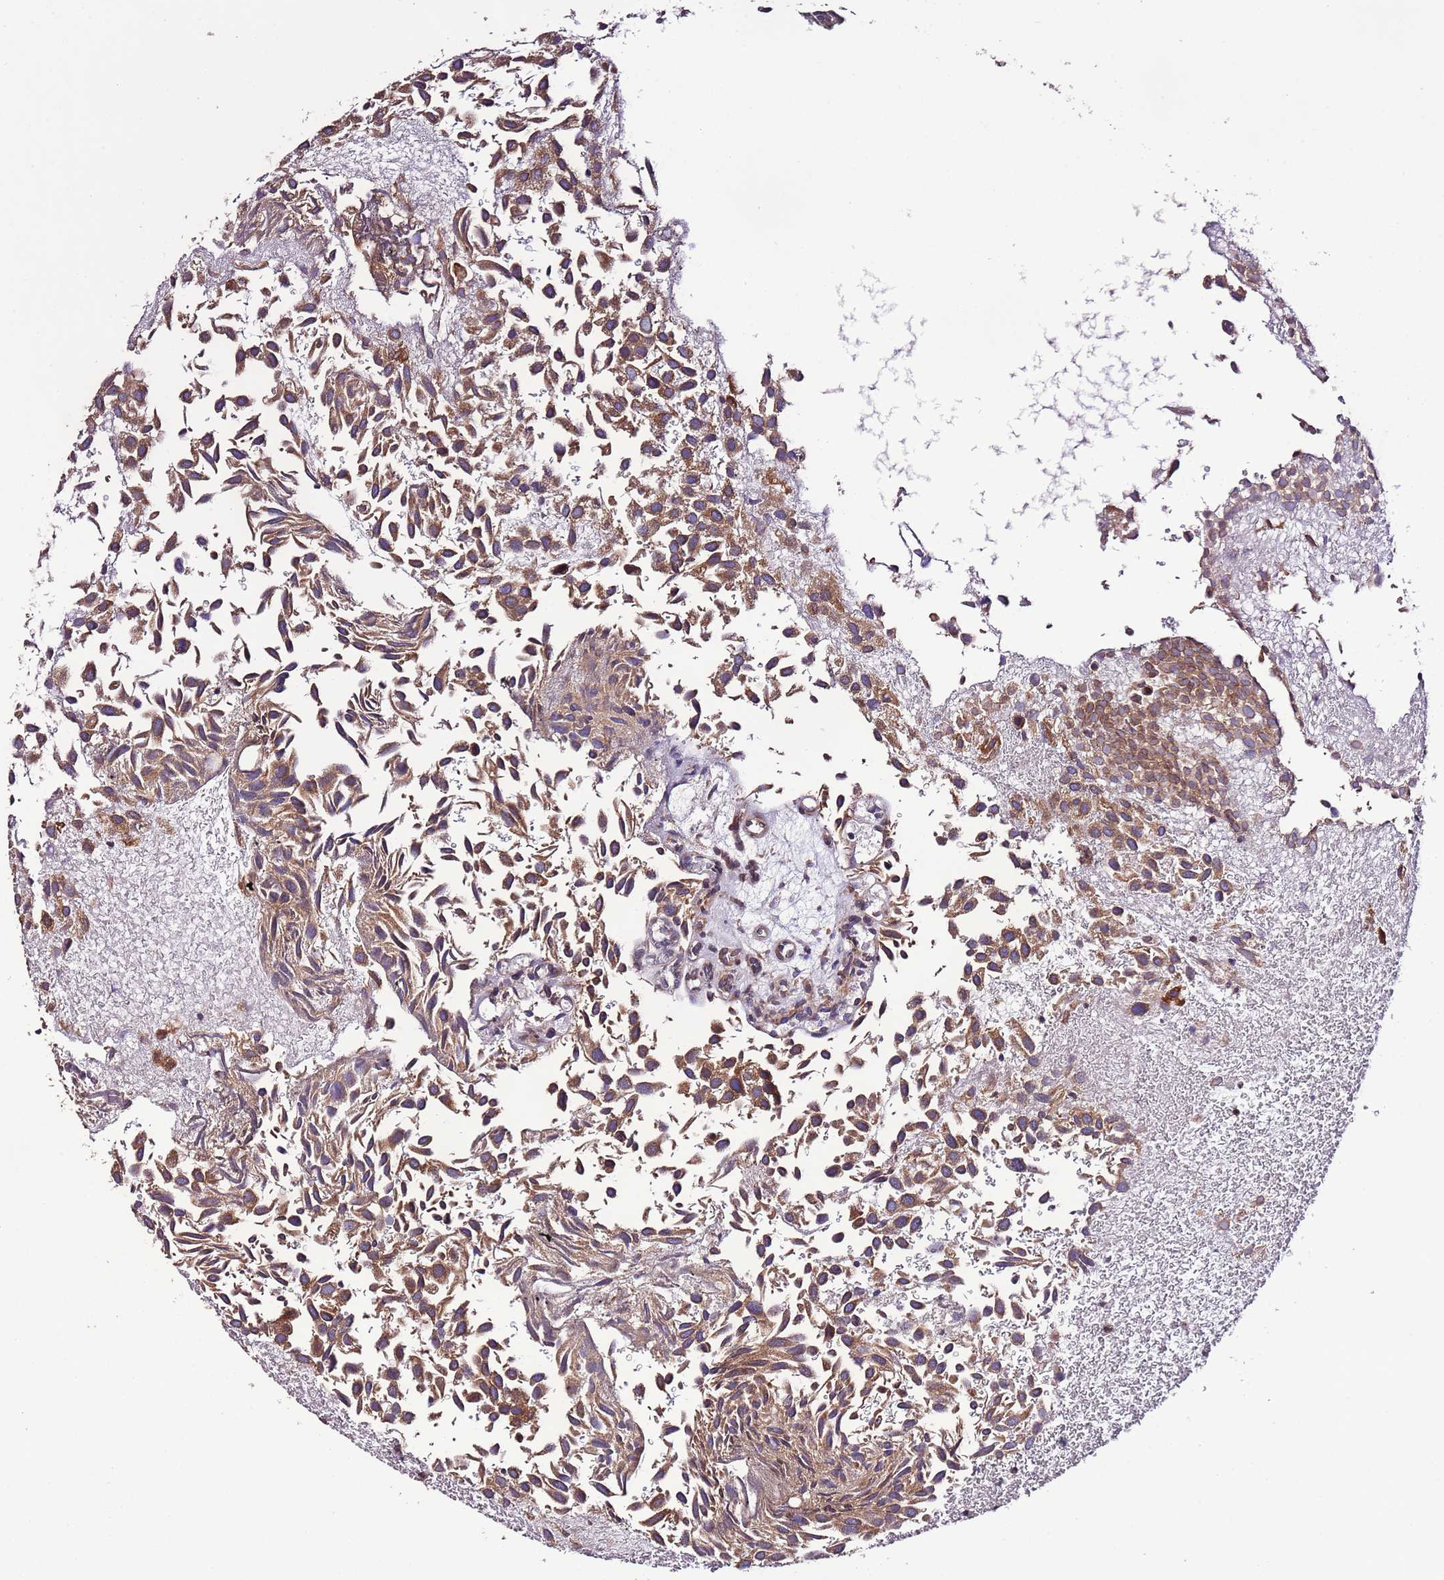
{"staining": {"intensity": "moderate", "quantity": ">75%", "location": "cytoplasmic/membranous"}, "tissue": "urothelial cancer", "cell_type": "Tumor cells", "image_type": "cancer", "snomed": [{"axis": "morphology", "description": "Urothelial carcinoma, Low grade"}, {"axis": "topography", "description": "Urinary bladder"}], "caption": "This photomicrograph displays immunohistochemistry (IHC) staining of low-grade urothelial carcinoma, with medium moderate cytoplasmic/membranous expression in approximately >75% of tumor cells.", "gene": "SLC41A3", "patient": {"sex": "male", "age": 88}}